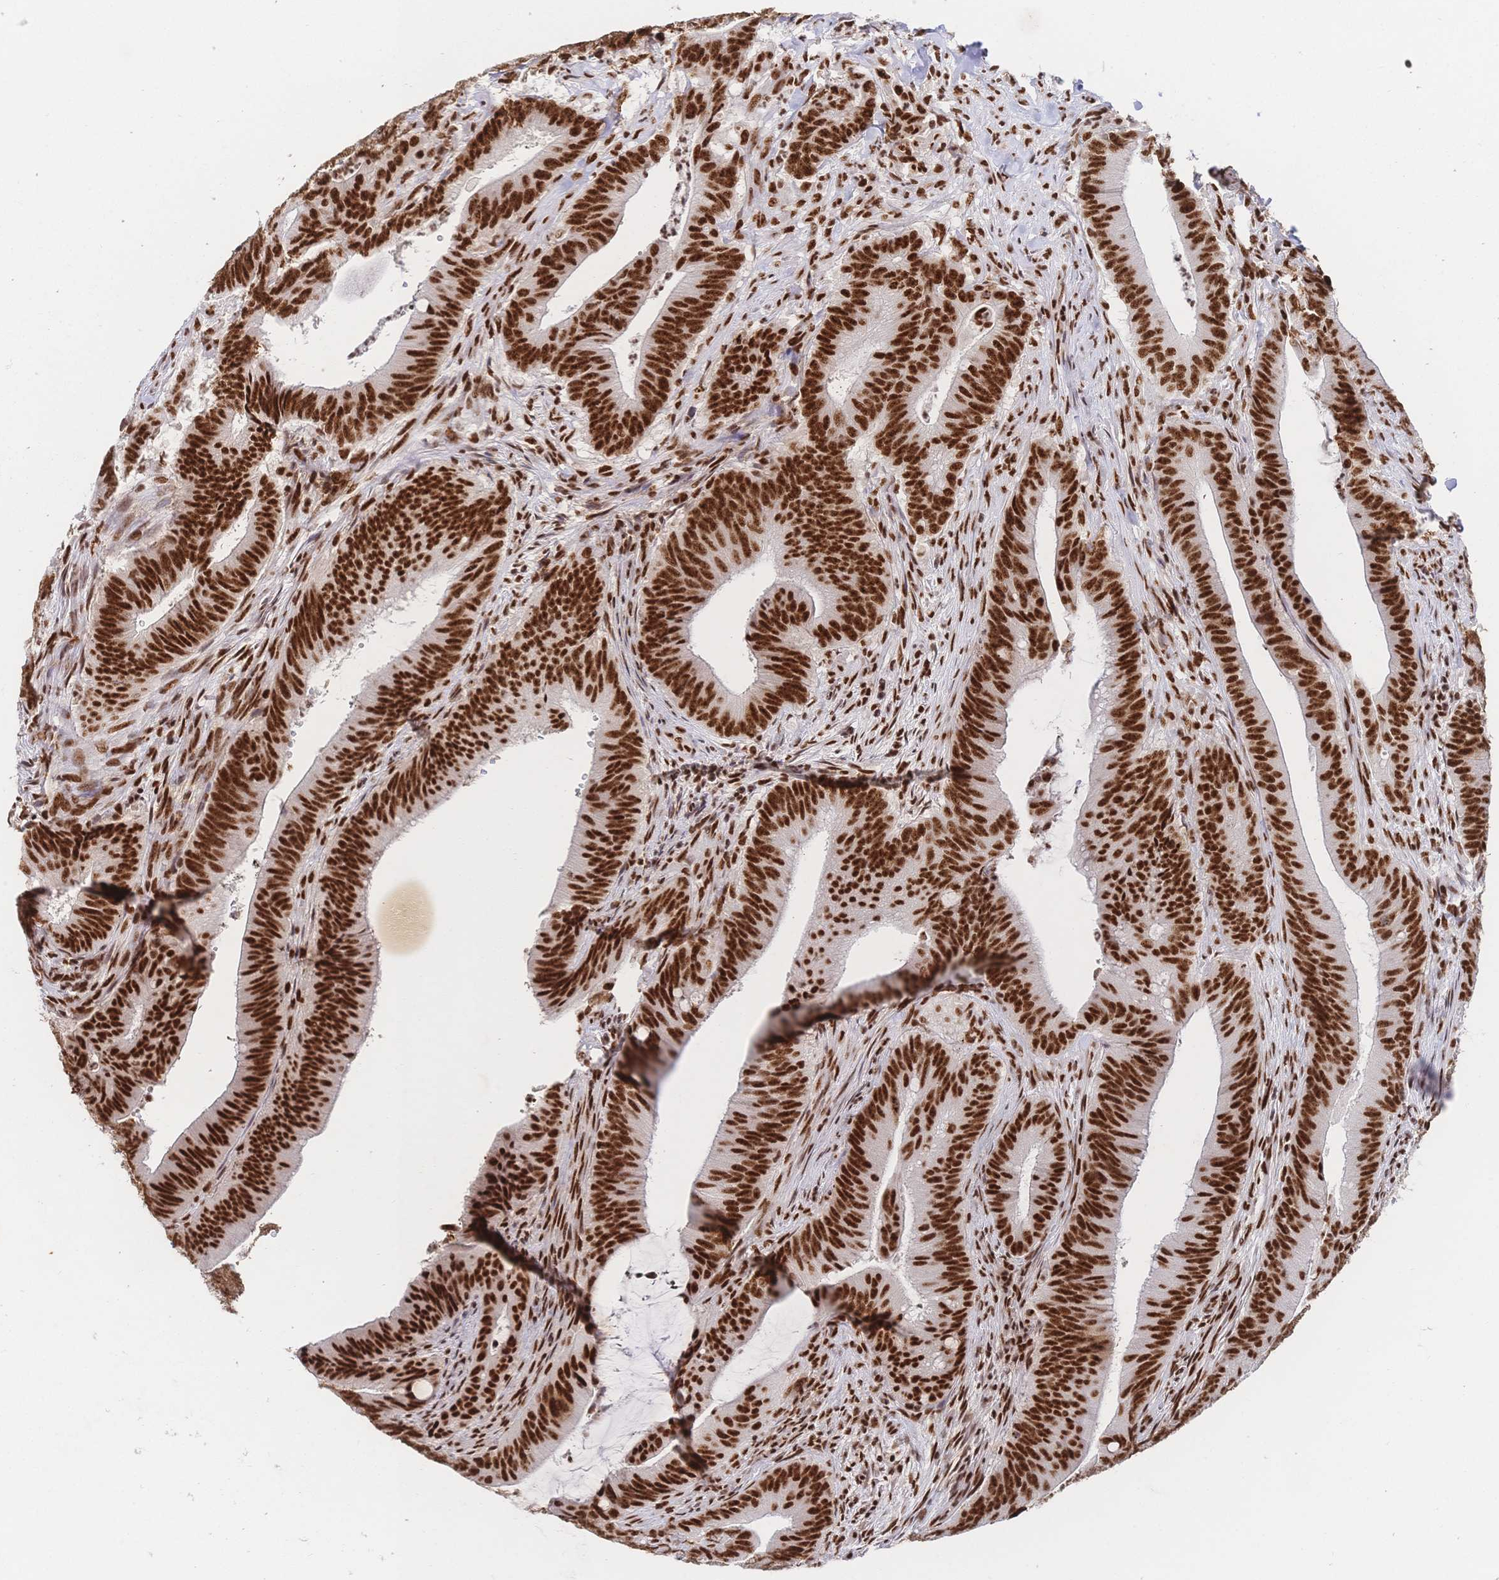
{"staining": {"intensity": "strong", "quantity": ">75%", "location": "nuclear"}, "tissue": "colorectal cancer", "cell_type": "Tumor cells", "image_type": "cancer", "snomed": [{"axis": "morphology", "description": "Adenocarcinoma, NOS"}, {"axis": "topography", "description": "Colon"}], "caption": "Approximately >75% of tumor cells in adenocarcinoma (colorectal) display strong nuclear protein expression as visualized by brown immunohistochemical staining.", "gene": "SRSF1", "patient": {"sex": "female", "age": 43}}